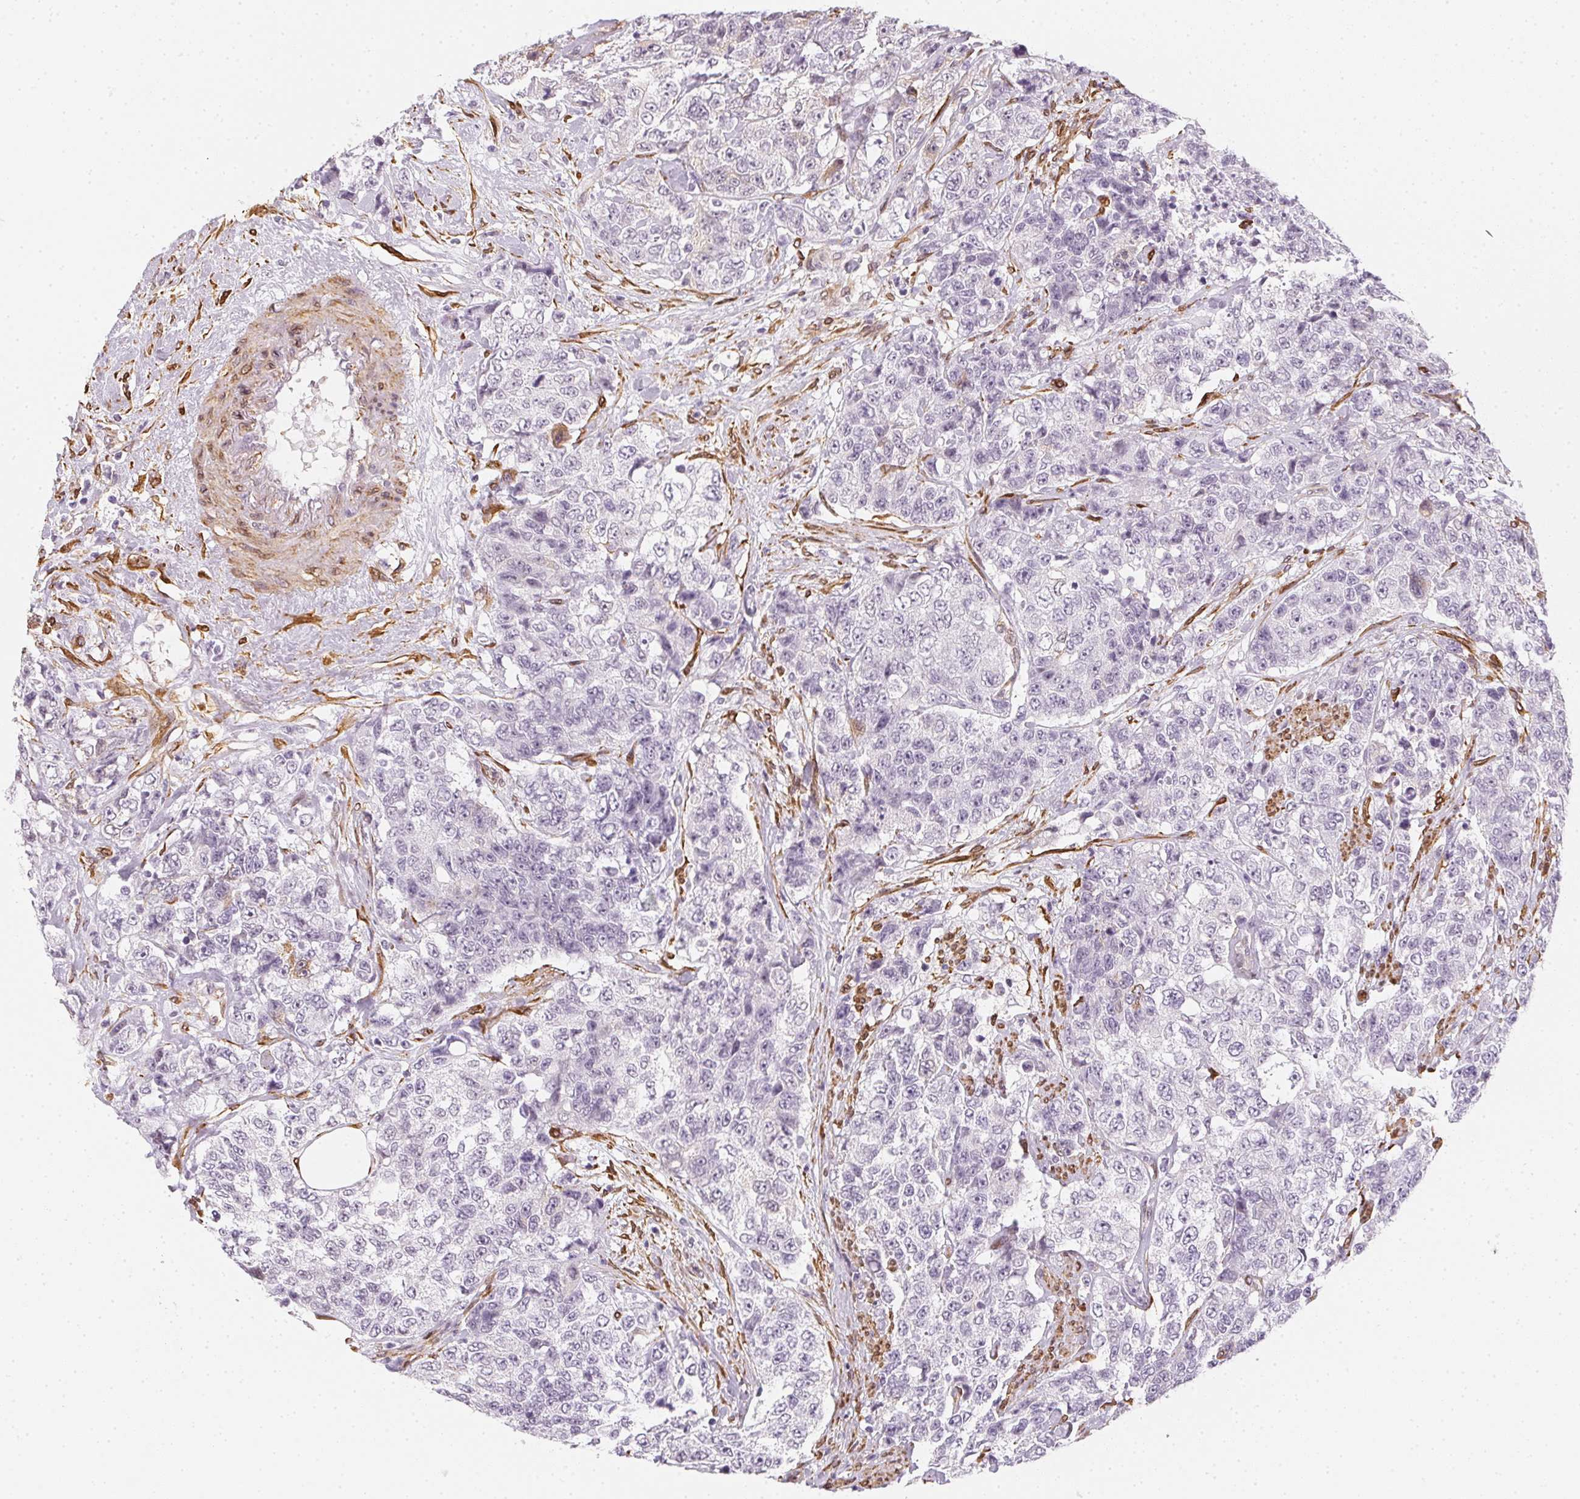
{"staining": {"intensity": "negative", "quantity": "none", "location": "none"}, "tissue": "urothelial cancer", "cell_type": "Tumor cells", "image_type": "cancer", "snomed": [{"axis": "morphology", "description": "Urothelial carcinoma, High grade"}, {"axis": "topography", "description": "Urinary bladder"}], "caption": "Immunohistochemistry (IHC) histopathology image of neoplastic tissue: high-grade urothelial carcinoma stained with DAB shows no significant protein positivity in tumor cells. (DAB (3,3'-diaminobenzidine) immunohistochemistry (IHC) with hematoxylin counter stain).", "gene": "RSBN1", "patient": {"sex": "female", "age": 78}}